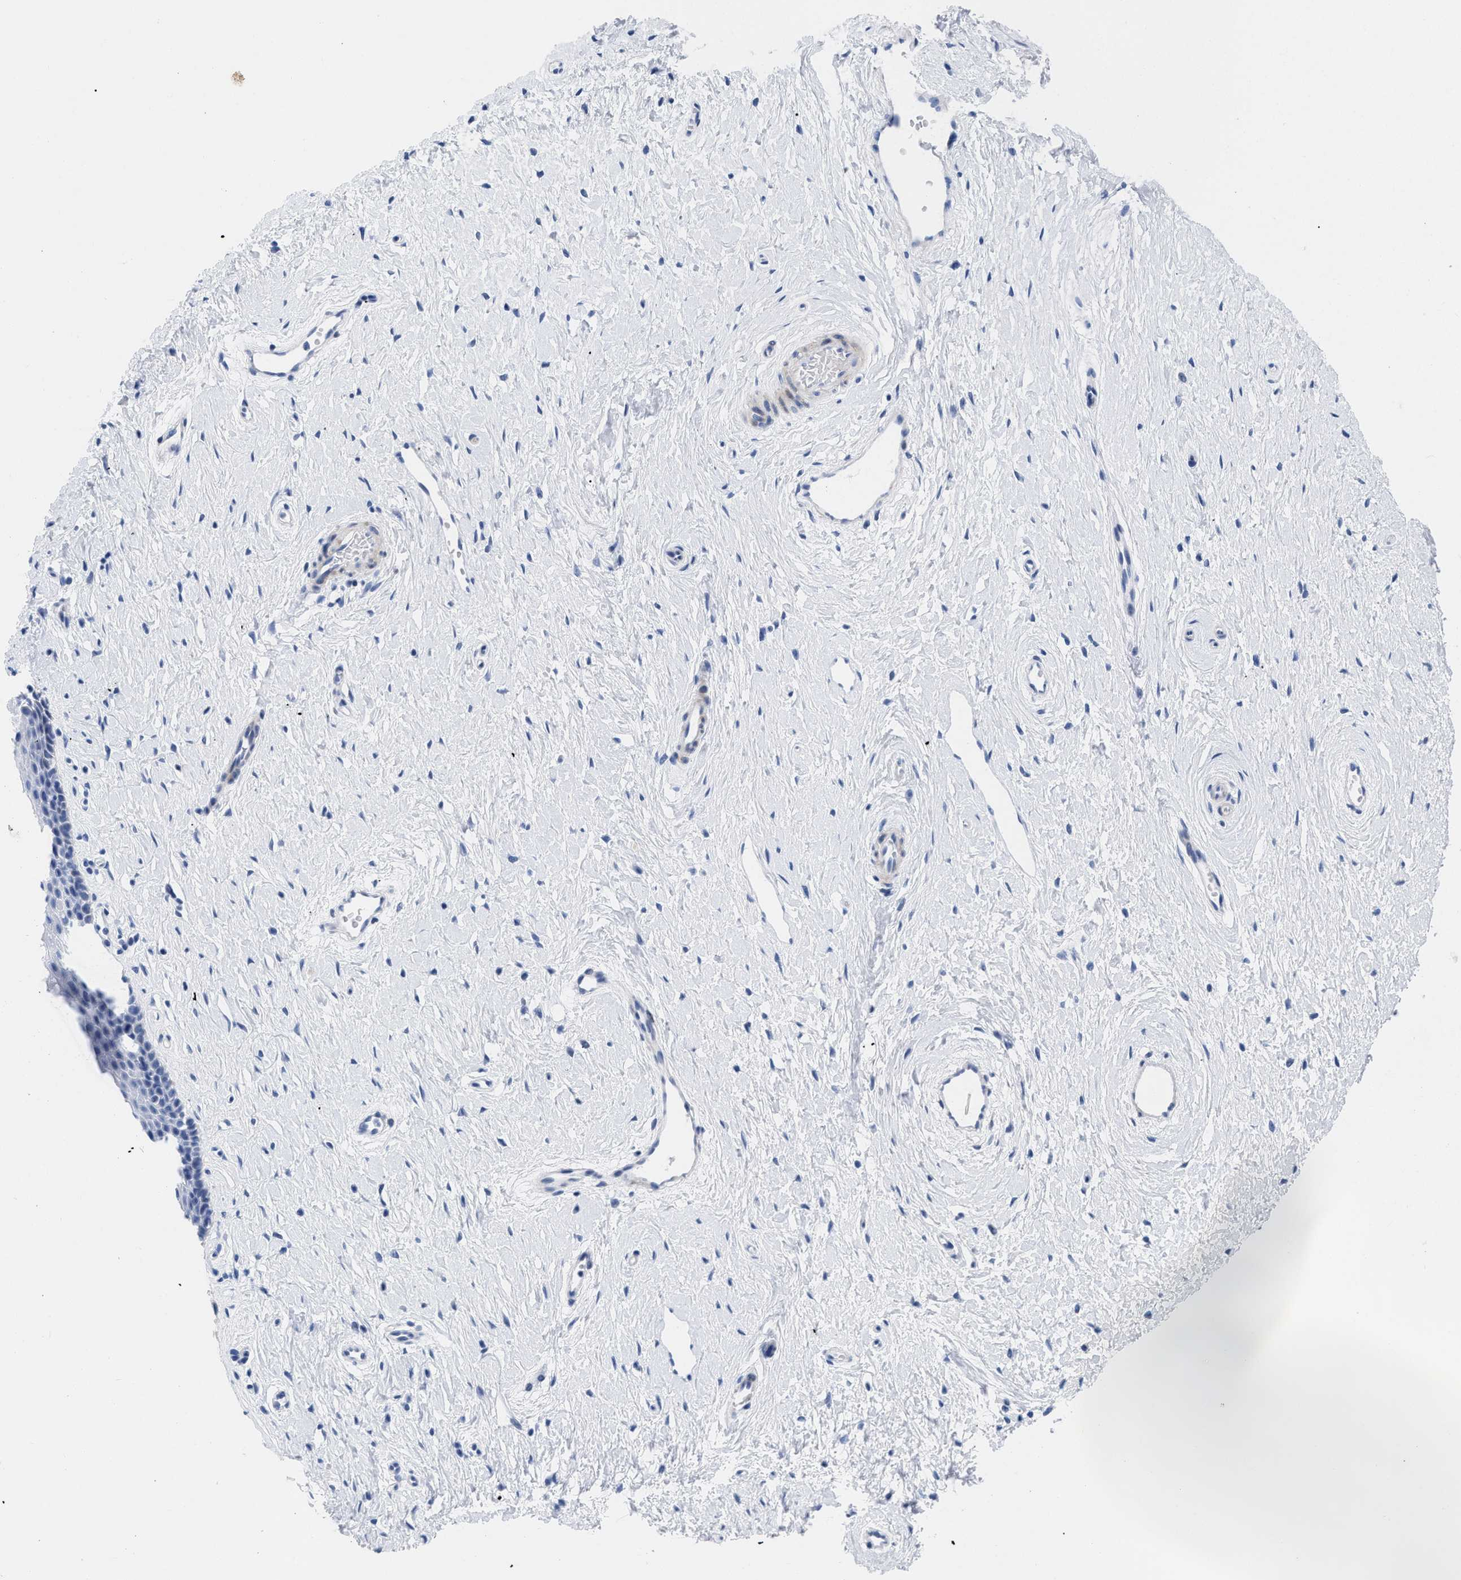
{"staining": {"intensity": "negative", "quantity": "none", "location": "none"}, "tissue": "cervix", "cell_type": "Glandular cells", "image_type": "normal", "snomed": [{"axis": "morphology", "description": "Normal tissue, NOS"}, {"axis": "topography", "description": "Cervix"}], "caption": "Glandular cells show no significant protein positivity in normal cervix. (DAB (3,3'-diaminobenzidine) immunohistochemistry (IHC) visualized using brightfield microscopy, high magnification).", "gene": "DUSP26", "patient": {"sex": "female", "age": 39}}